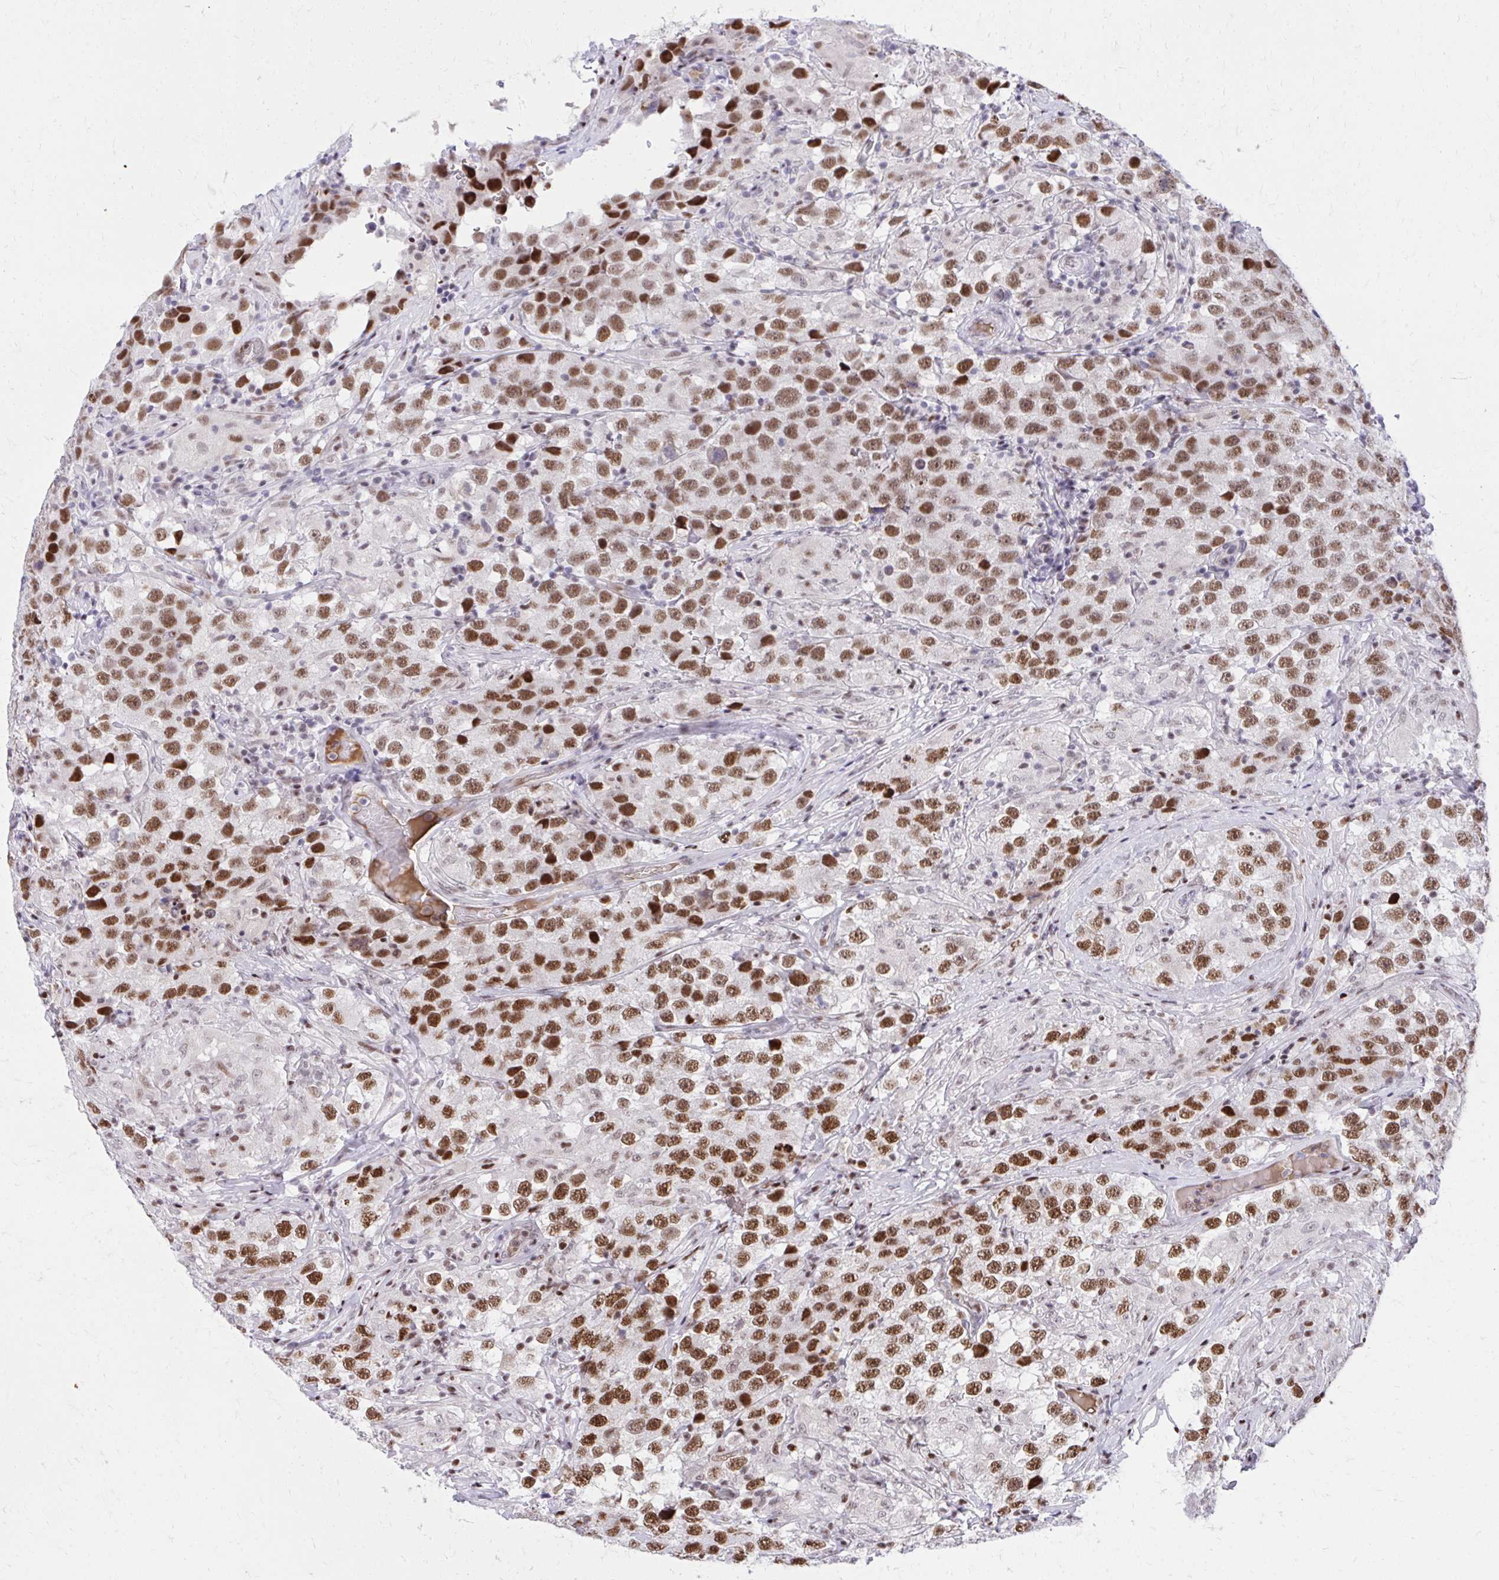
{"staining": {"intensity": "moderate", "quantity": ">75%", "location": "nuclear"}, "tissue": "testis cancer", "cell_type": "Tumor cells", "image_type": "cancer", "snomed": [{"axis": "morphology", "description": "Seminoma, NOS"}, {"axis": "topography", "description": "Testis"}], "caption": "Testis cancer stained with a brown dye reveals moderate nuclear positive staining in about >75% of tumor cells.", "gene": "C14orf39", "patient": {"sex": "male", "age": 46}}